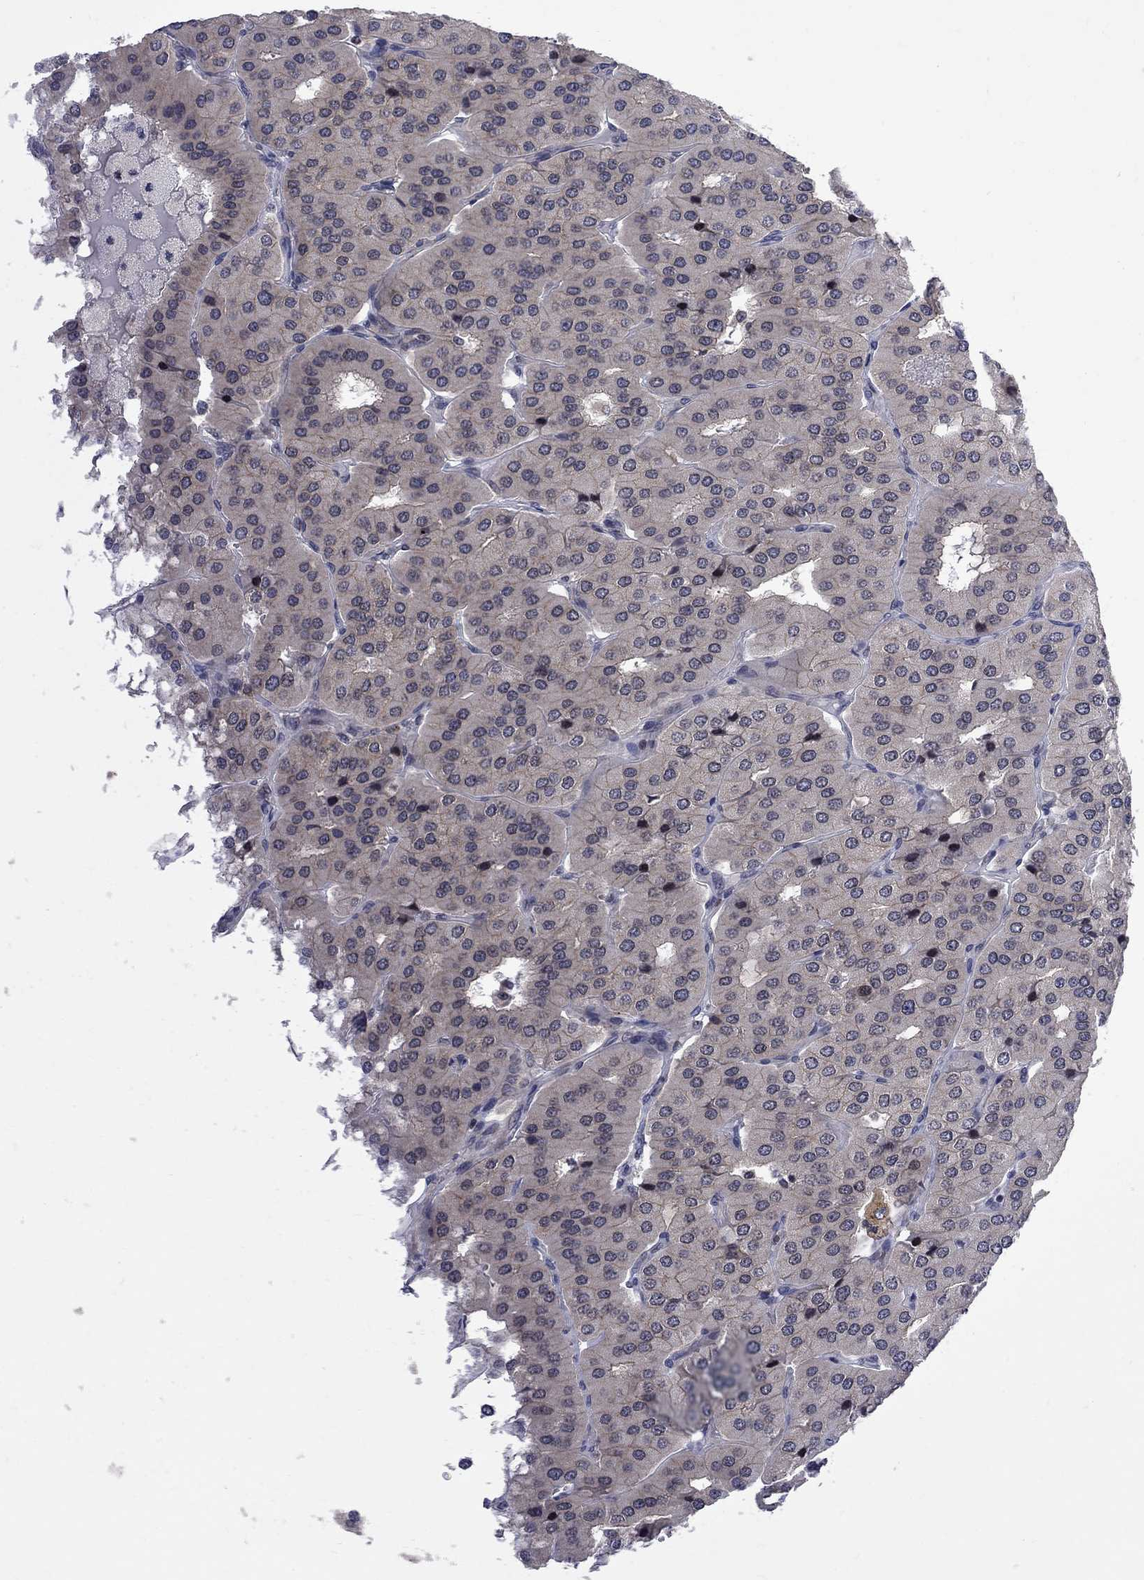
{"staining": {"intensity": "weak", "quantity": "25%-75%", "location": "cytoplasmic/membranous"}, "tissue": "parathyroid gland", "cell_type": "Glandular cells", "image_type": "normal", "snomed": [{"axis": "morphology", "description": "Normal tissue, NOS"}, {"axis": "morphology", "description": "Adenoma, NOS"}, {"axis": "topography", "description": "Parathyroid gland"}], "caption": "Immunohistochemical staining of benign human parathyroid gland exhibits 25%-75% levels of weak cytoplasmic/membranous protein positivity in about 25%-75% of glandular cells. (DAB (3,3'-diaminobenzidine) IHC, brown staining for protein, blue staining for nuclei).", "gene": "CNOT11", "patient": {"sex": "female", "age": 86}}